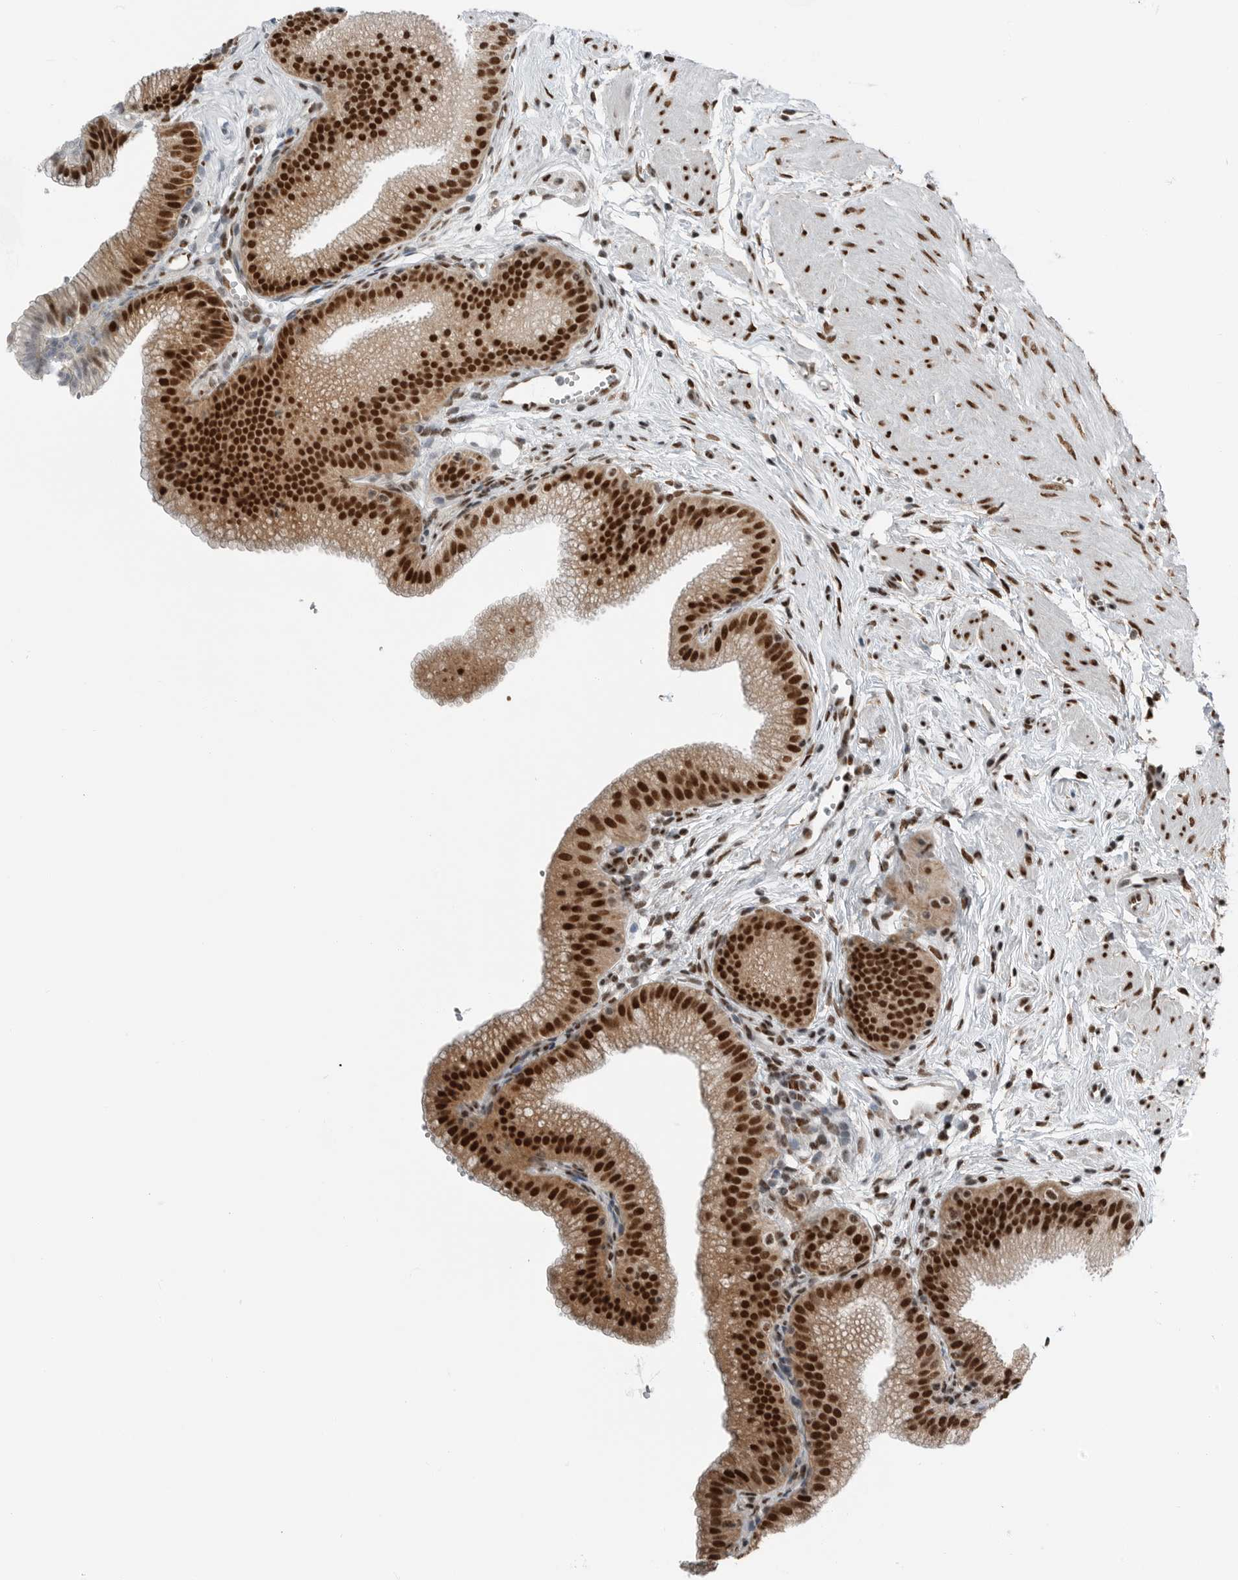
{"staining": {"intensity": "strong", "quantity": ">75%", "location": "cytoplasmic/membranous,nuclear"}, "tissue": "gallbladder", "cell_type": "Glandular cells", "image_type": "normal", "snomed": [{"axis": "morphology", "description": "Normal tissue, NOS"}, {"axis": "topography", "description": "Gallbladder"}, {"axis": "topography", "description": "Peripheral nerve tissue"}], "caption": "About >75% of glandular cells in unremarkable gallbladder demonstrate strong cytoplasmic/membranous,nuclear protein staining as visualized by brown immunohistochemical staining.", "gene": "BLZF1", "patient": {"sex": "male", "age": 38}}